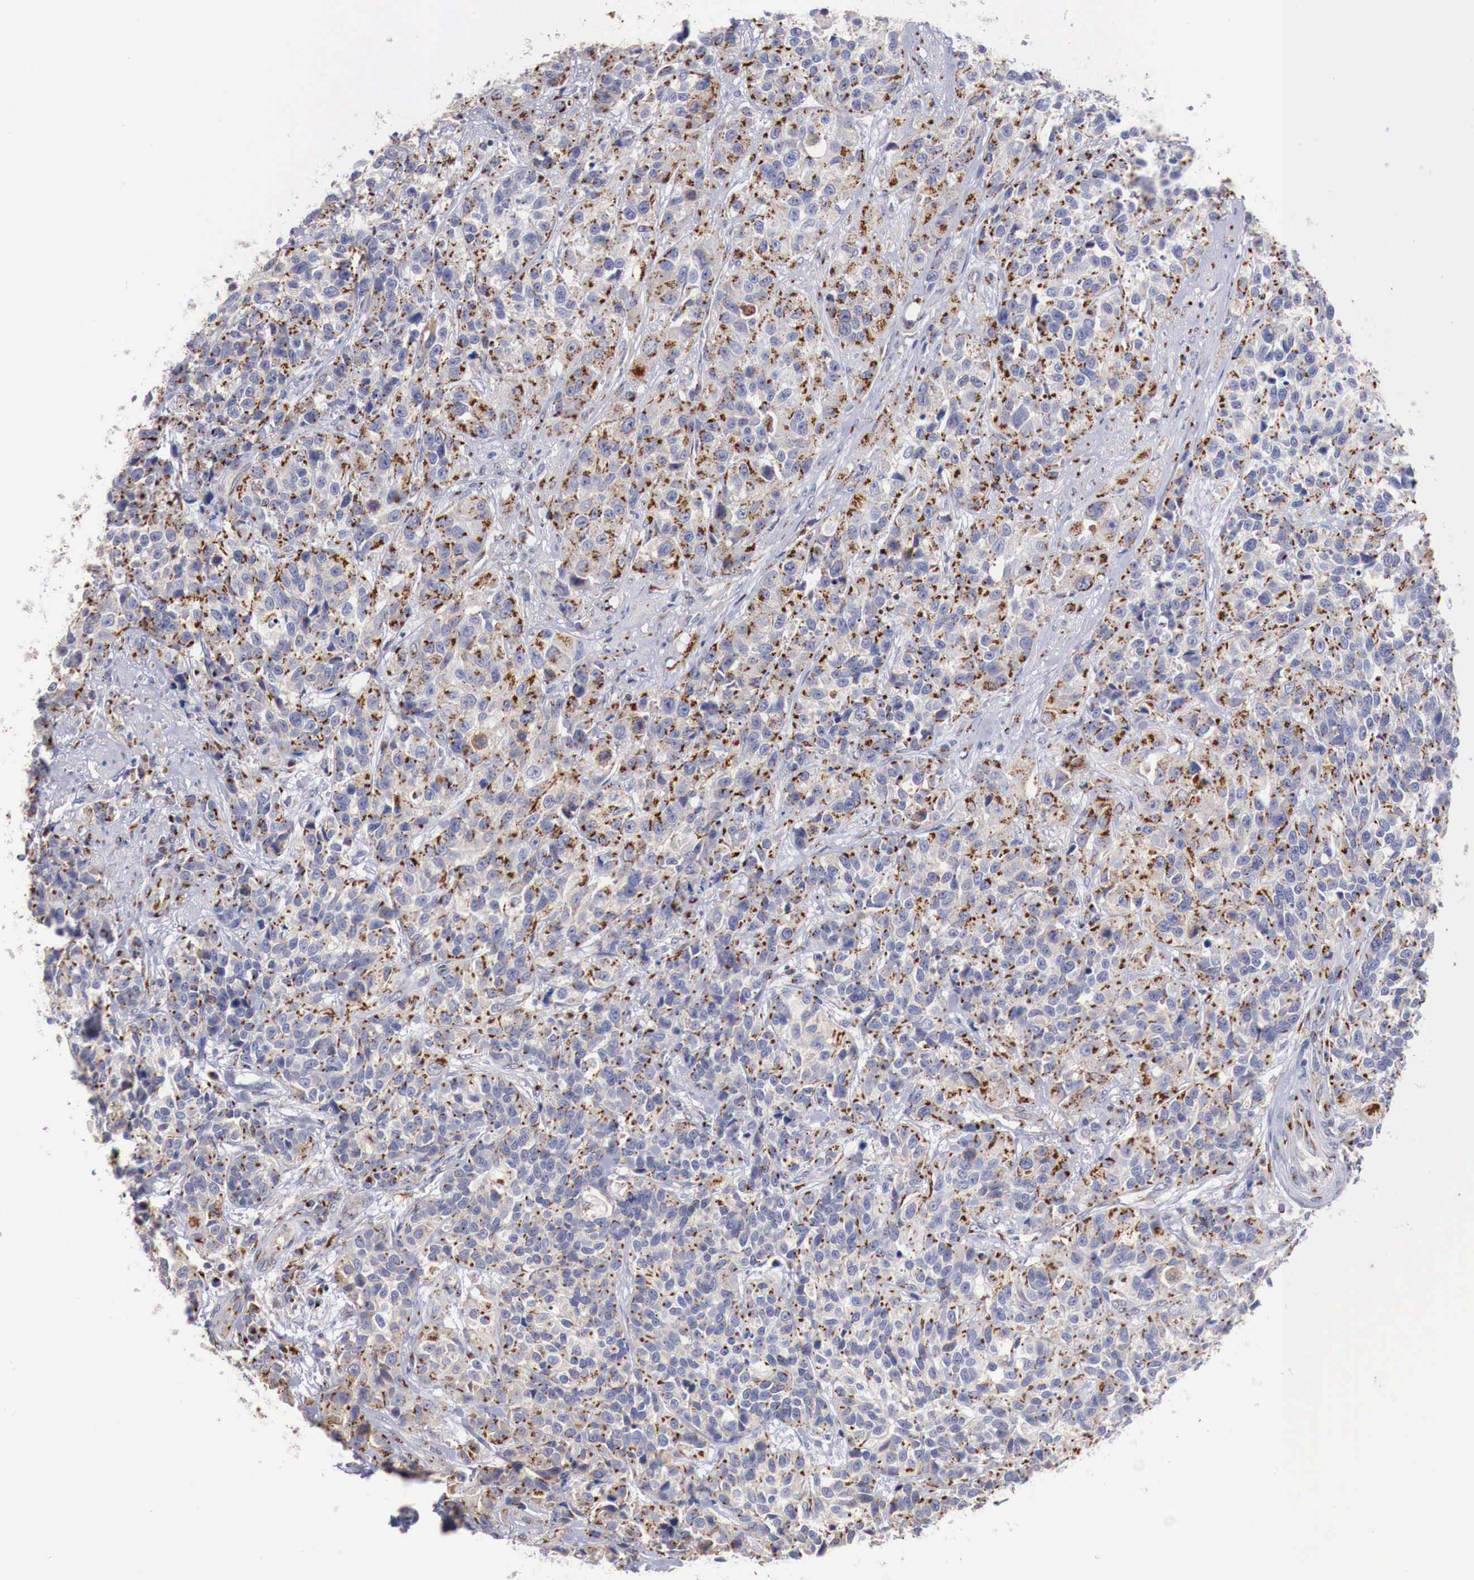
{"staining": {"intensity": "strong", "quantity": "25%-75%", "location": "cytoplasmic/membranous"}, "tissue": "urothelial cancer", "cell_type": "Tumor cells", "image_type": "cancer", "snomed": [{"axis": "morphology", "description": "Urothelial carcinoma, High grade"}, {"axis": "topography", "description": "Urinary bladder"}], "caption": "A high amount of strong cytoplasmic/membranous staining is present in about 25%-75% of tumor cells in urothelial cancer tissue.", "gene": "SYAP1", "patient": {"sex": "female", "age": 81}}